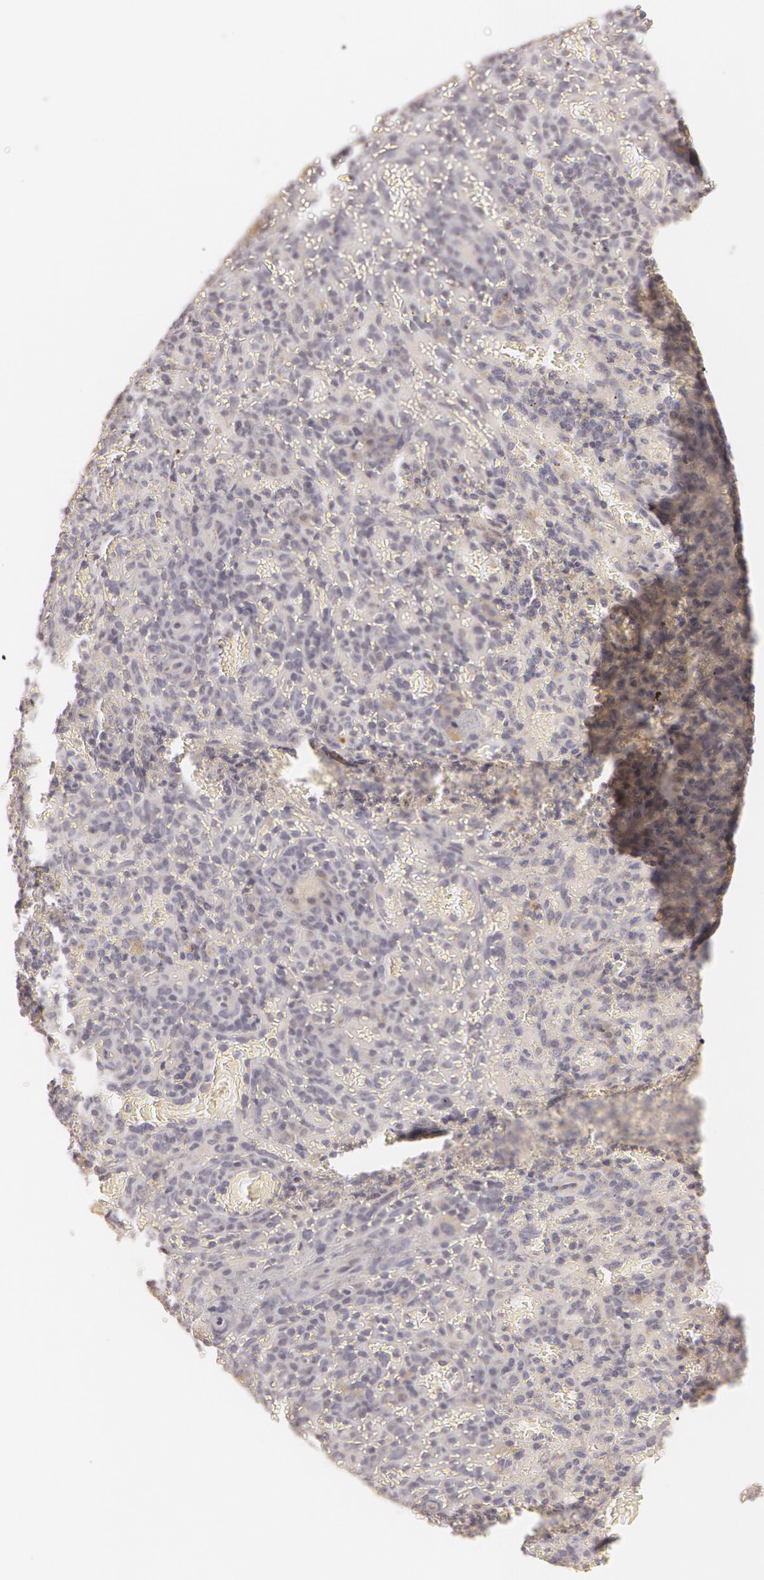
{"staining": {"intensity": "negative", "quantity": "none", "location": "none"}, "tissue": "spleen", "cell_type": "Cells in red pulp", "image_type": "normal", "snomed": [{"axis": "morphology", "description": "Normal tissue, NOS"}, {"axis": "topography", "description": "Spleen"}], "caption": "High power microscopy micrograph of an IHC image of unremarkable spleen, revealing no significant staining in cells in red pulp. The staining is performed using DAB brown chromogen with nuclei counter-stained in using hematoxylin.", "gene": "RALGAPA1", "patient": {"sex": "female", "age": 50}}